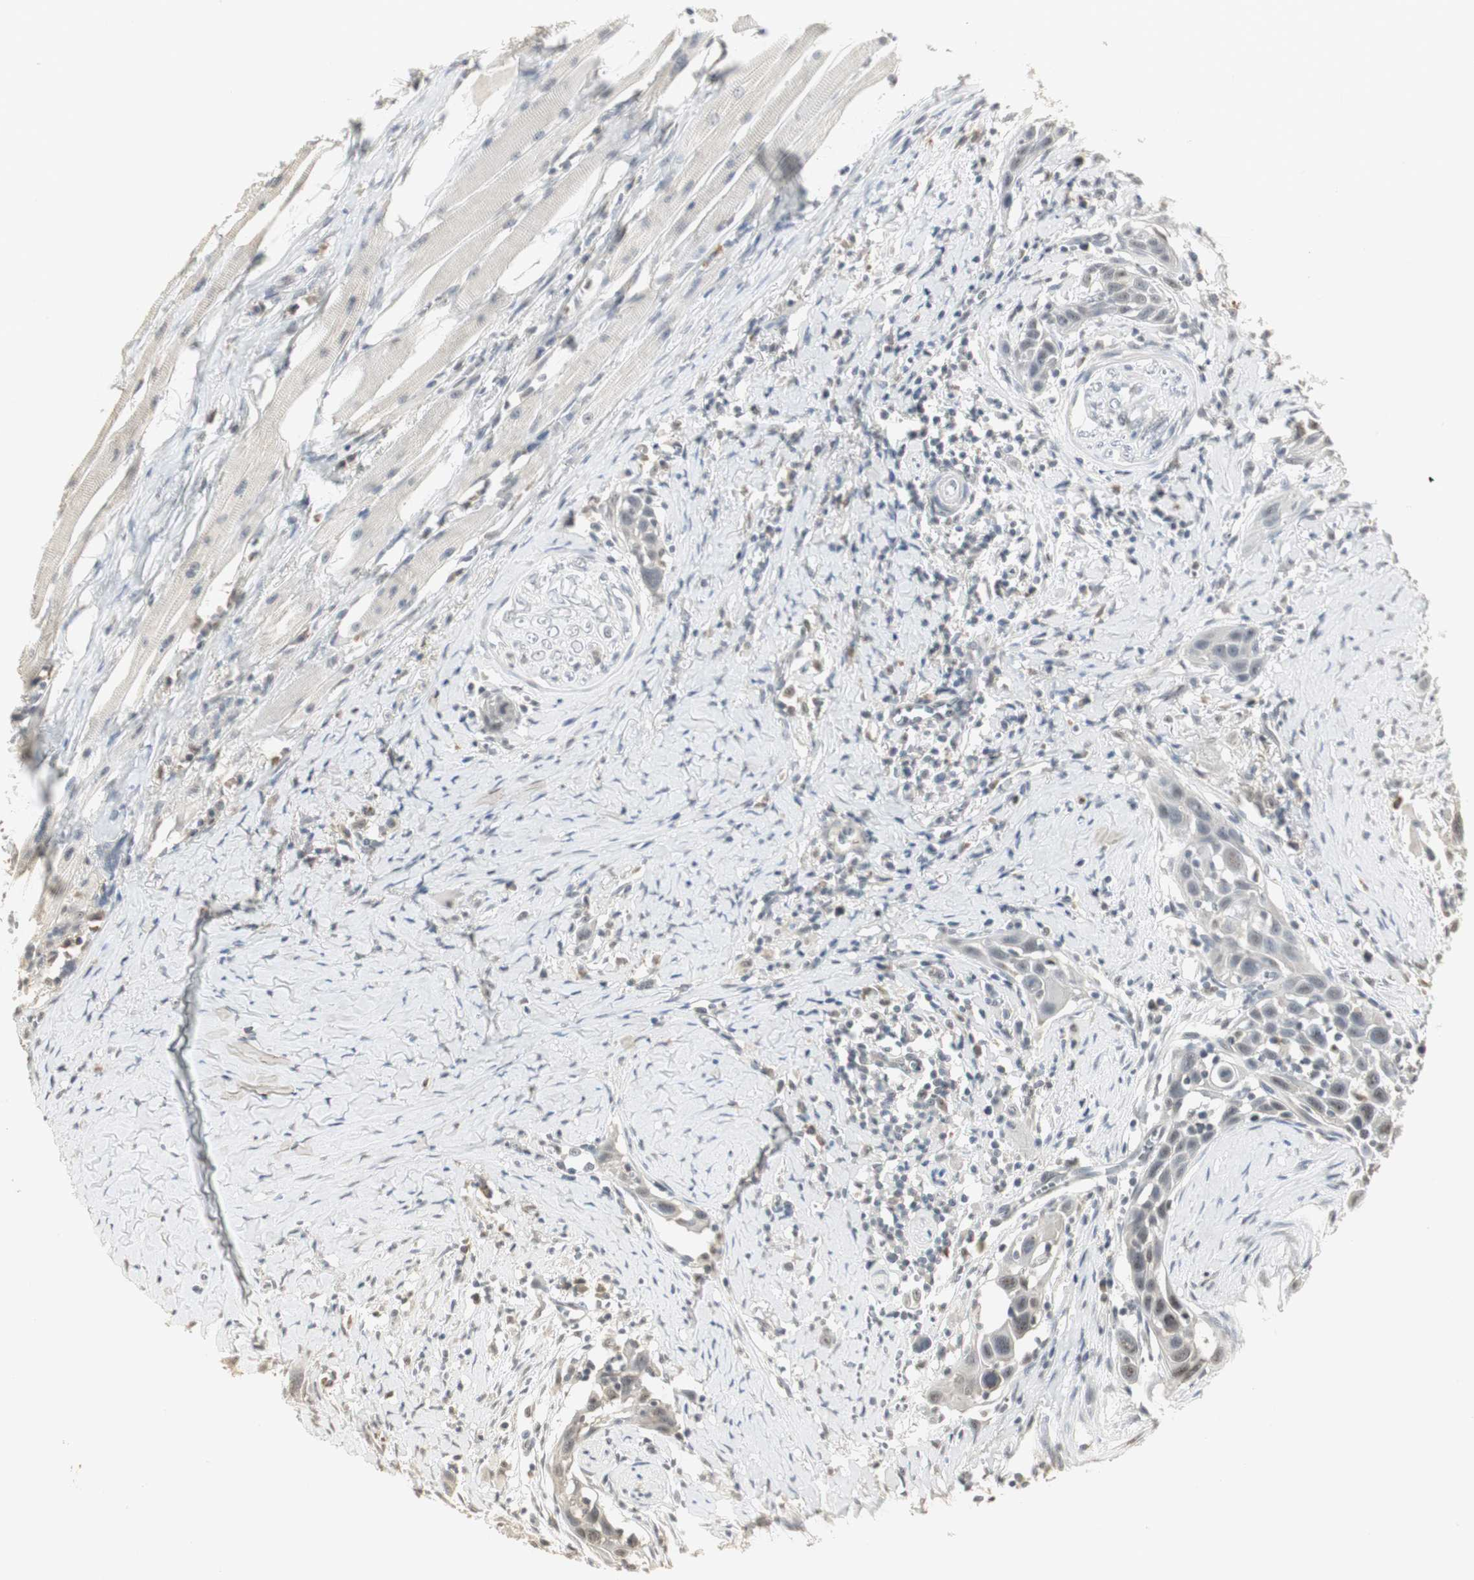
{"staining": {"intensity": "weak", "quantity": "<25%", "location": "nuclear"}, "tissue": "head and neck cancer", "cell_type": "Tumor cells", "image_type": "cancer", "snomed": [{"axis": "morphology", "description": "Normal tissue, NOS"}, {"axis": "morphology", "description": "Squamous cell carcinoma, NOS"}, {"axis": "topography", "description": "Oral tissue"}, {"axis": "topography", "description": "Head-Neck"}], "caption": "Squamous cell carcinoma (head and neck) was stained to show a protein in brown. There is no significant positivity in tumor cells. (DAB IHC visualized using brightfield microscopy, high magnification).", "gene": "ELOA", "patient": {"sex": "female", "age": 50}}